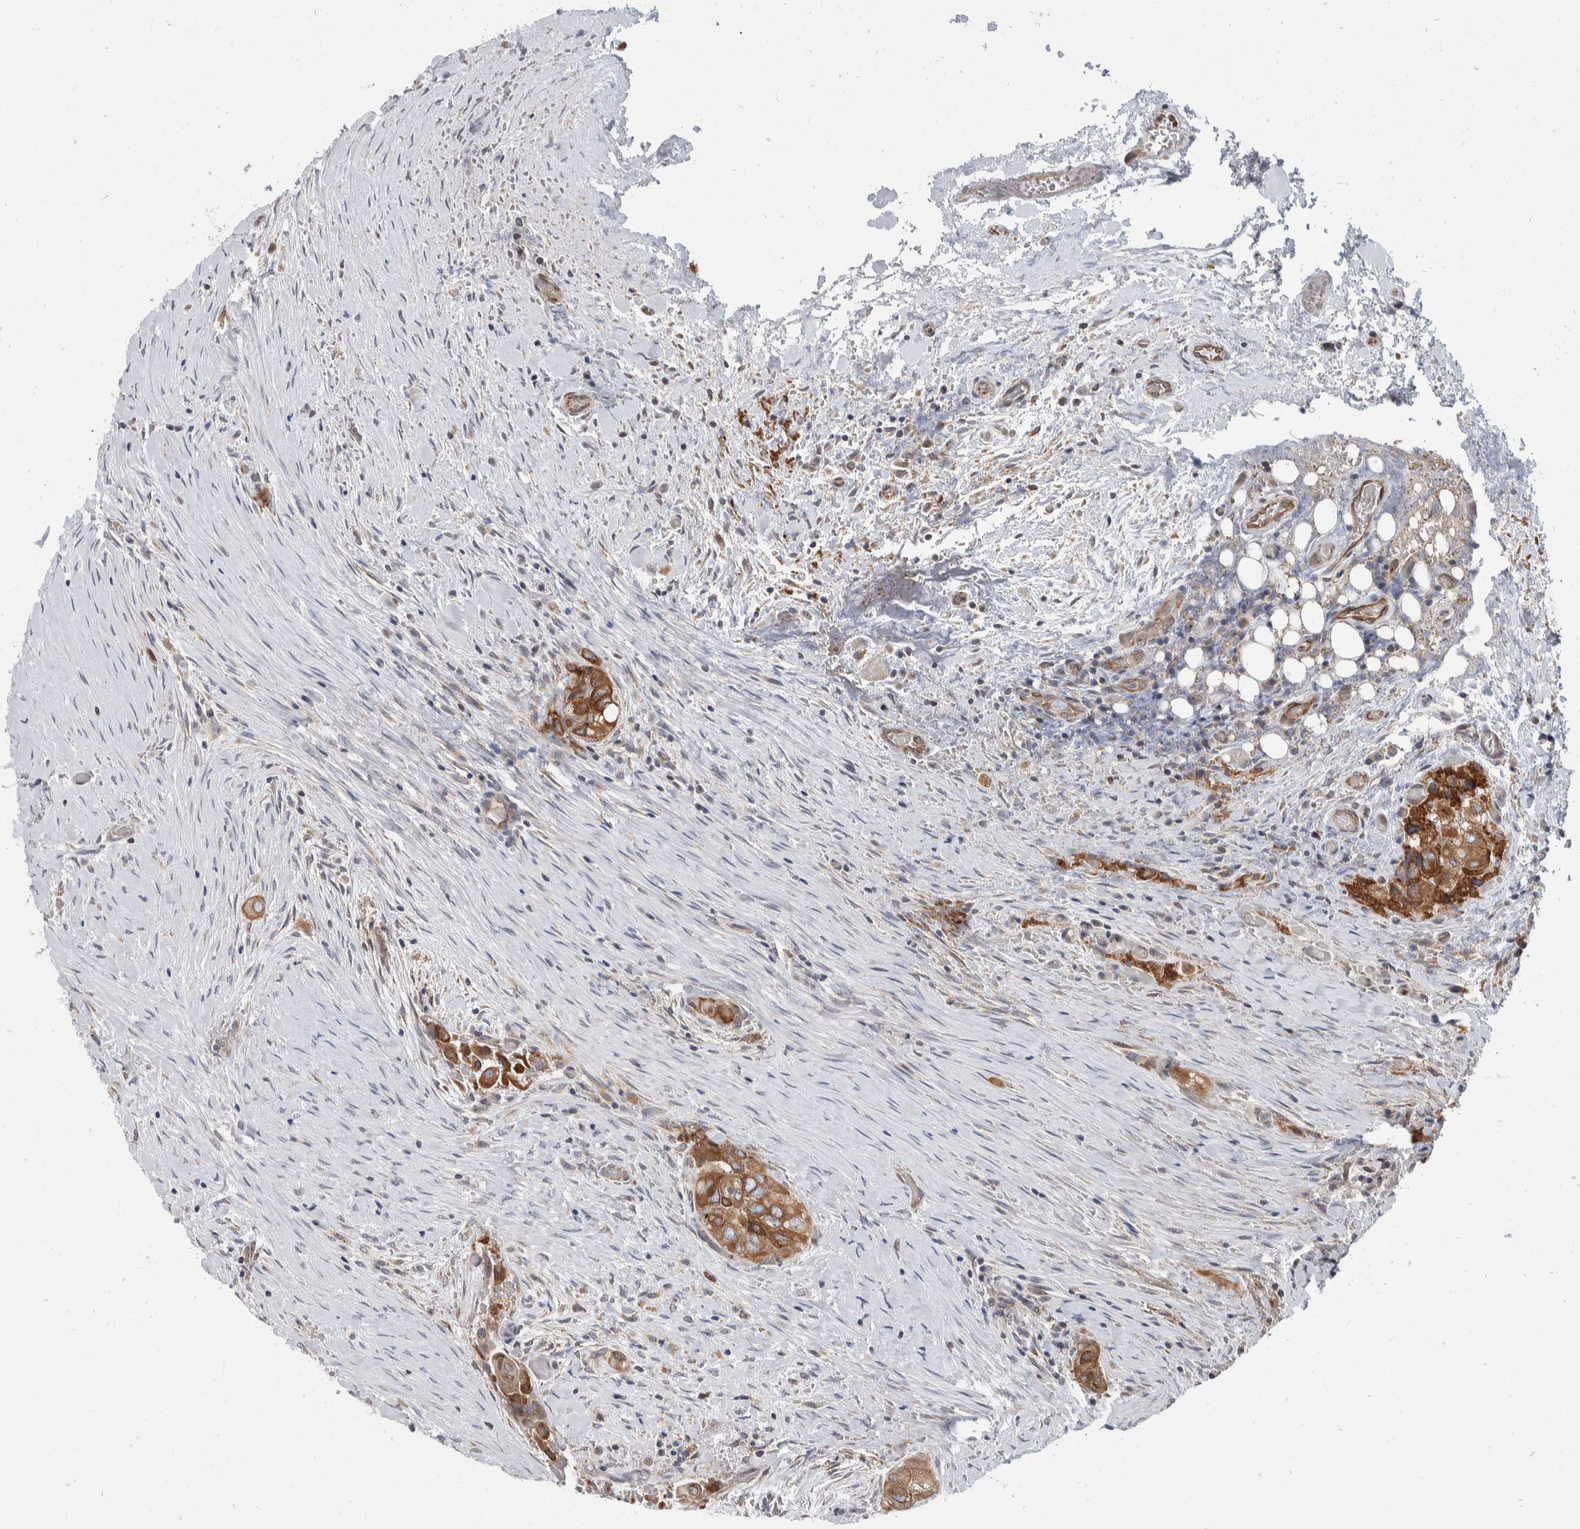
{"staining": {"intensity": "strong", "quantity": ">75%", "location": "cytoplasmic/membranous"}, "tissue": "thyroid cancer", "cell_type": "Tumor cells", "image_type": "cancer", "snomed": [{"axis": "morphology", "description": "Papillary adenocarcinoma, NOS"}, {"axis": "topography", "description": "Thyroid gland"}], "caption": "Immunohistochemistry (IHC) micrograph of neoplastic tissue: human thyroid cancer stained using immunohistochemistry (IHC) displays high levels of strong protein expression localized specifically in the cytoplasmic/membranous of tumor cells, appearing as a cytoplasmic/membranous brown color.", "gene": "TMEM245", "patient": {"sex": "female", "age": 59}}